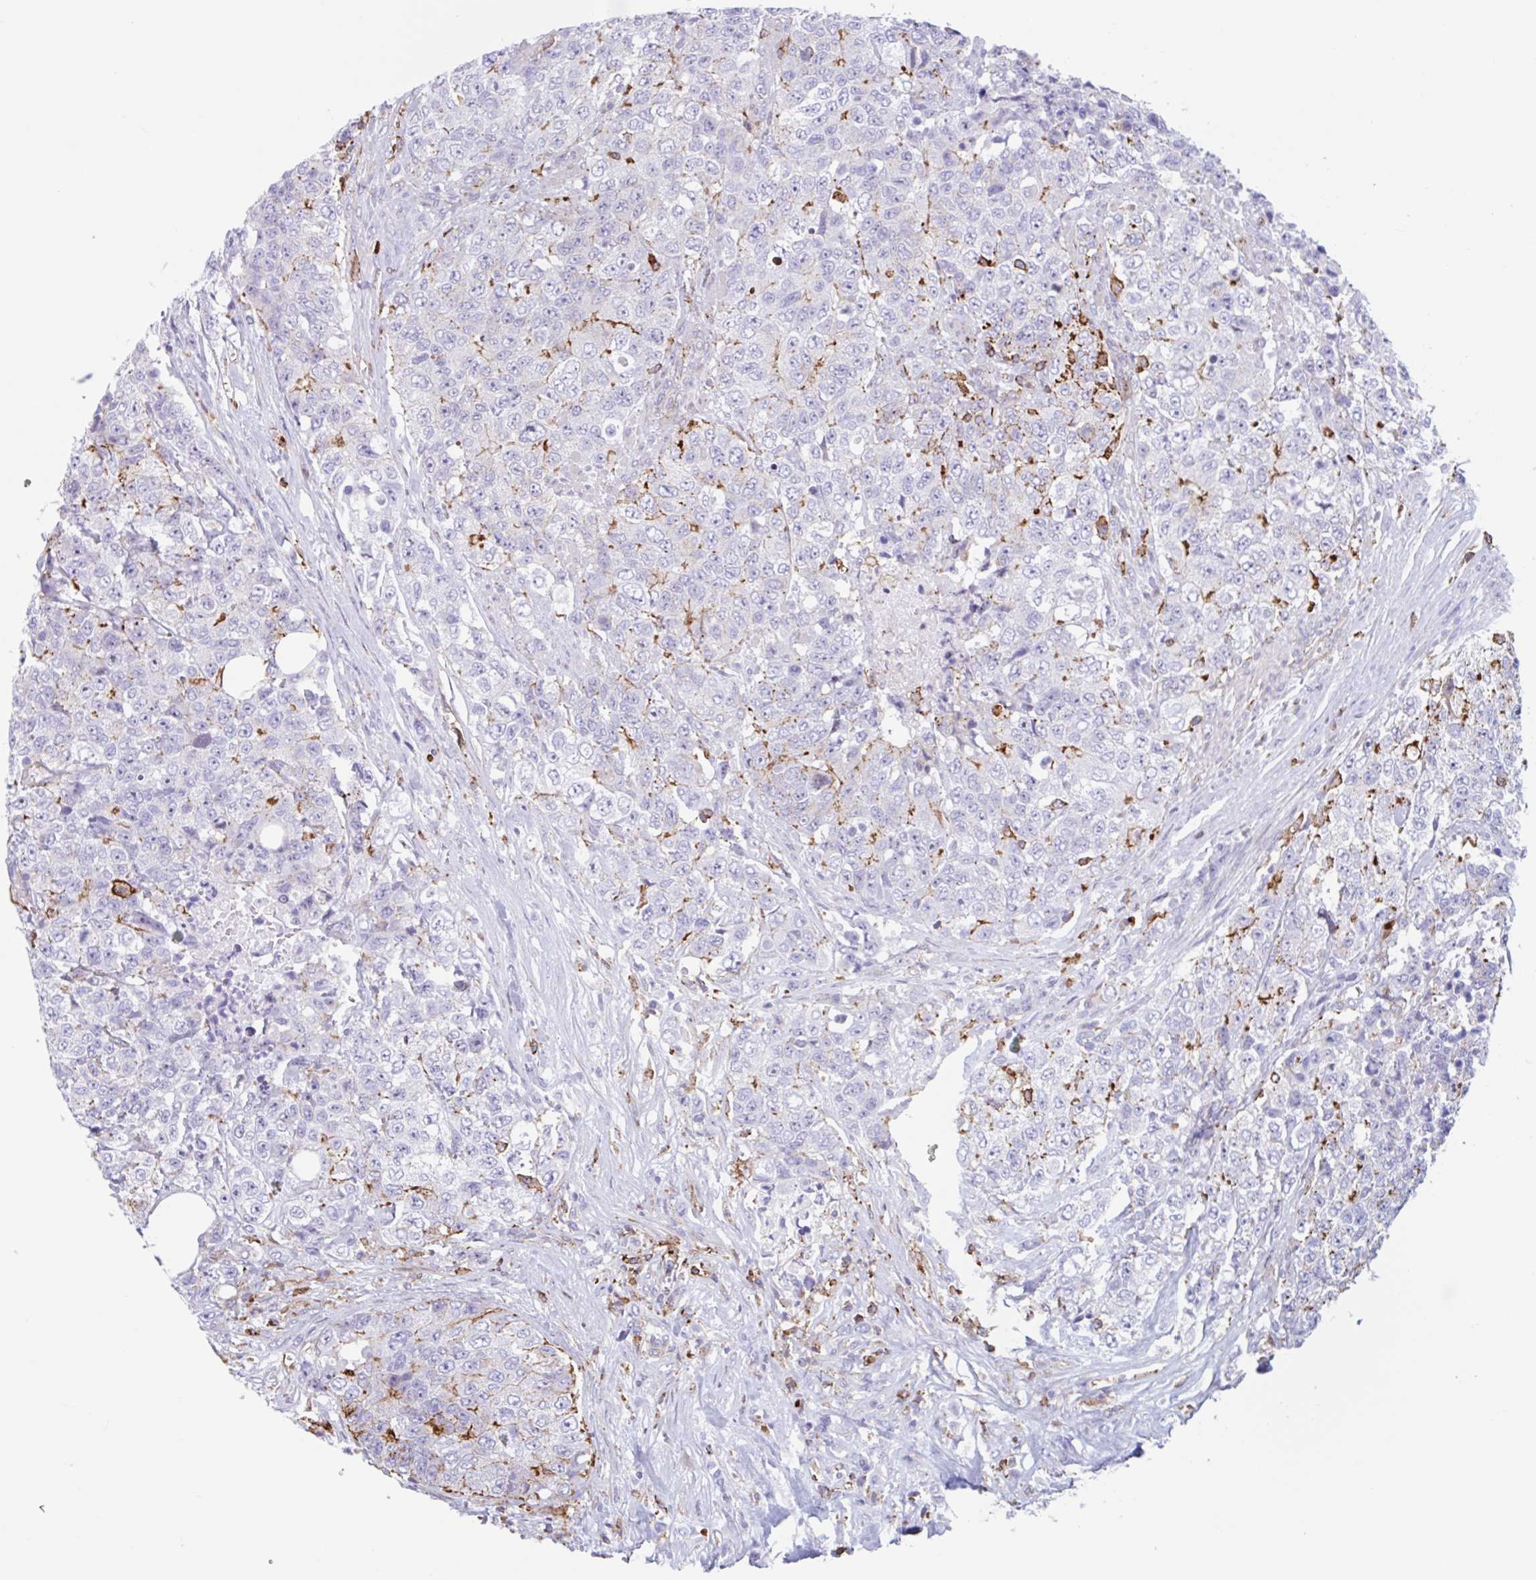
{"staining": {"intensity": "negative", "quantity": "none", "location": "none"}, "tissue": "urothelial cancer", "cell_type": "Tumor cells", "image_type": "cancer", "snomed": [{"axis": "morphology", "description": "Urothelial carcinoma, High grade"}, {"axis": "topography", "description": "Urinary bladder"}], "caption": "An immunohistochemistry micrograph of urothelial carcinoma (high-grade) is shown. There is no staining in tumor cells of urothelial carcinoma (high-grade). (Brightfield microscopy of DAB (3,3'-diaminobenzidine) IHC at high magnification).", "gene": "EFHD1", "patient": {"sex": "female", "age": 78}}